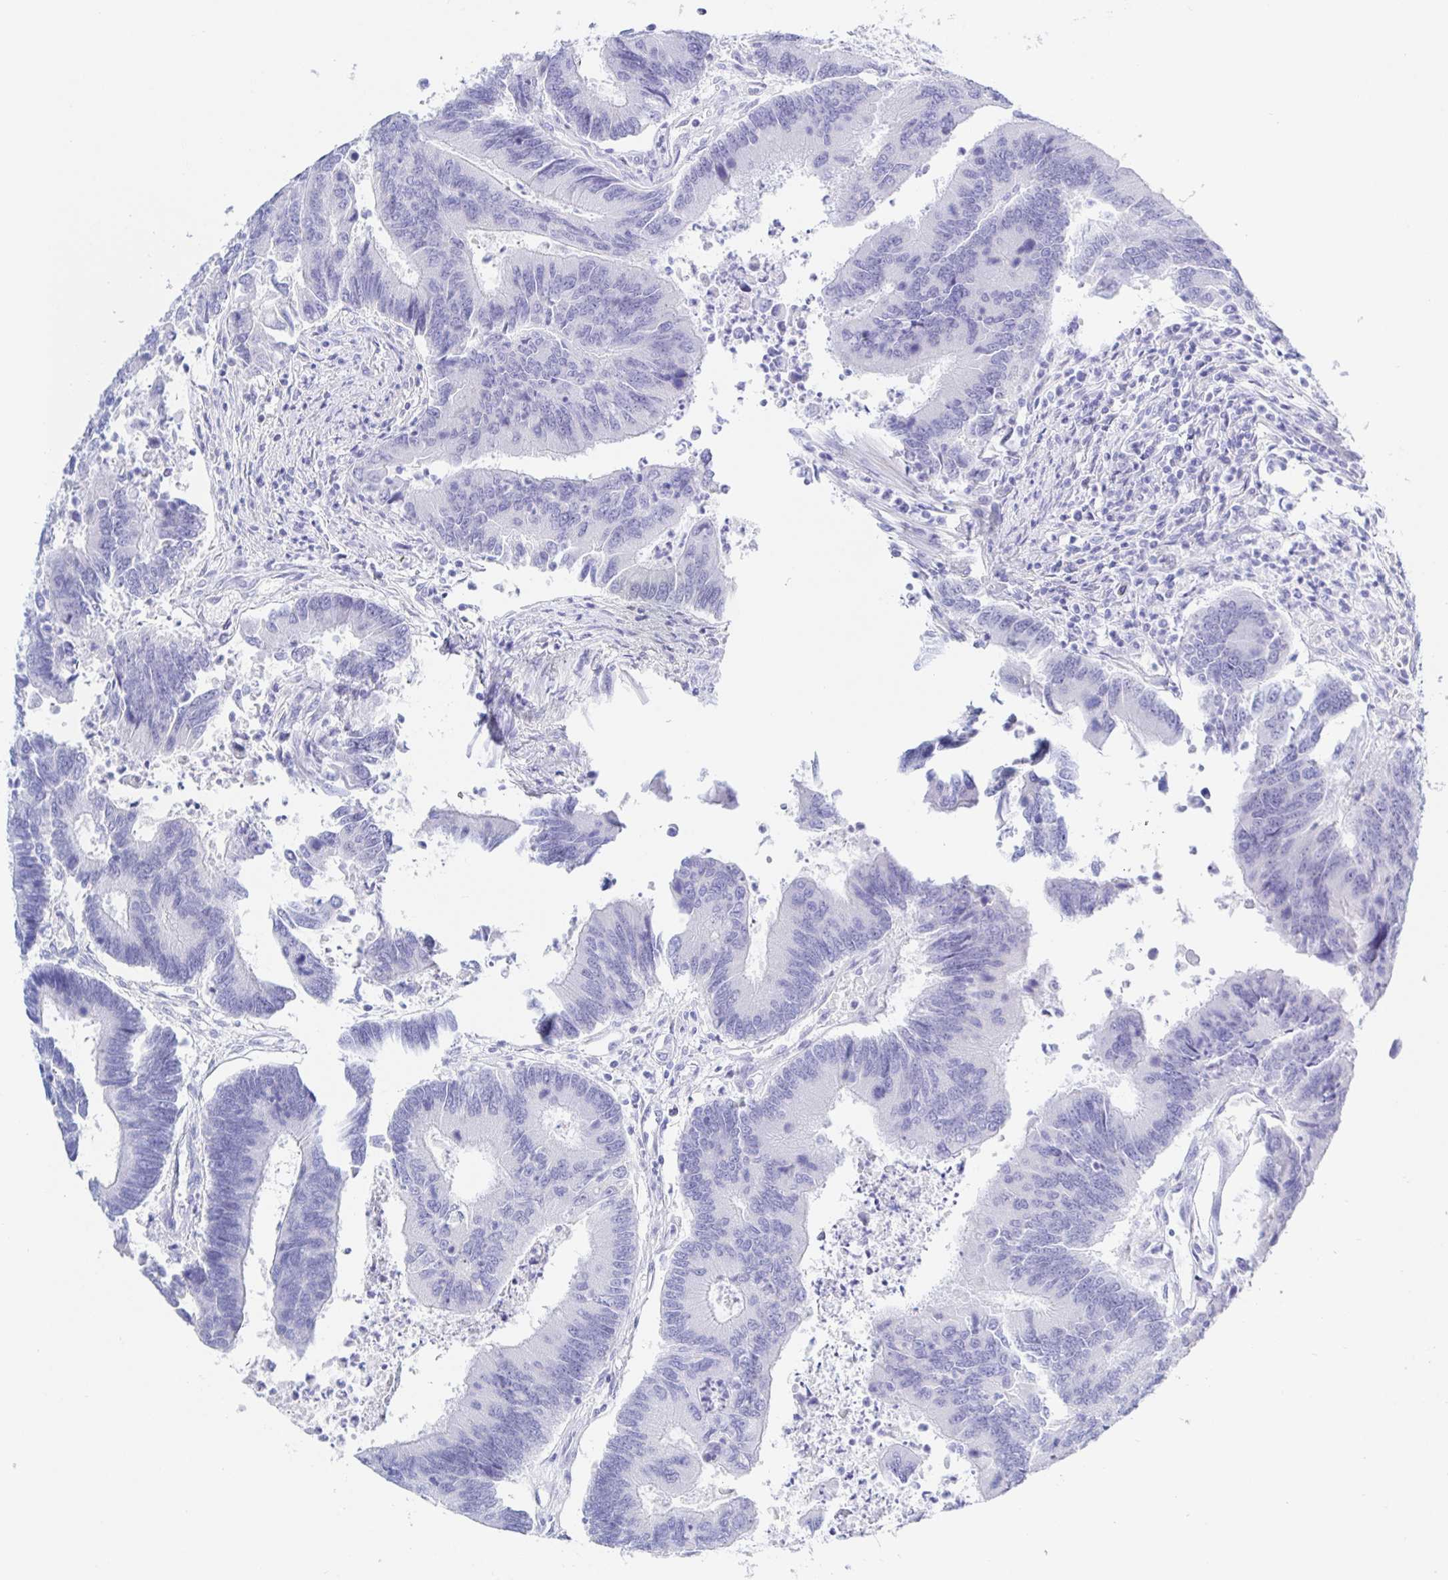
{"staining": {"intensity": "negative", "quantity": "none", "location": "none"}, "tissue": "colorectal cancer", "cell_type": "Tumor cells", "image_type": "cancer", "snomed": [{"axis": "morphology", "description": "Adenocarcinoma, NOS"}, {"axis": "topography", "description": "Colon"}], "caption": "Immunohistochemistry (IHC) histopathology image of neoplastic tissue: human colorectal cancer (adenocarcinoma) stained with DAB (3,3'-diaminobenzidine) demonstrates no significant protein staining in tumor cells.", "gene": "KCNH6", "patient": {"sex": "female", "age": 67}}